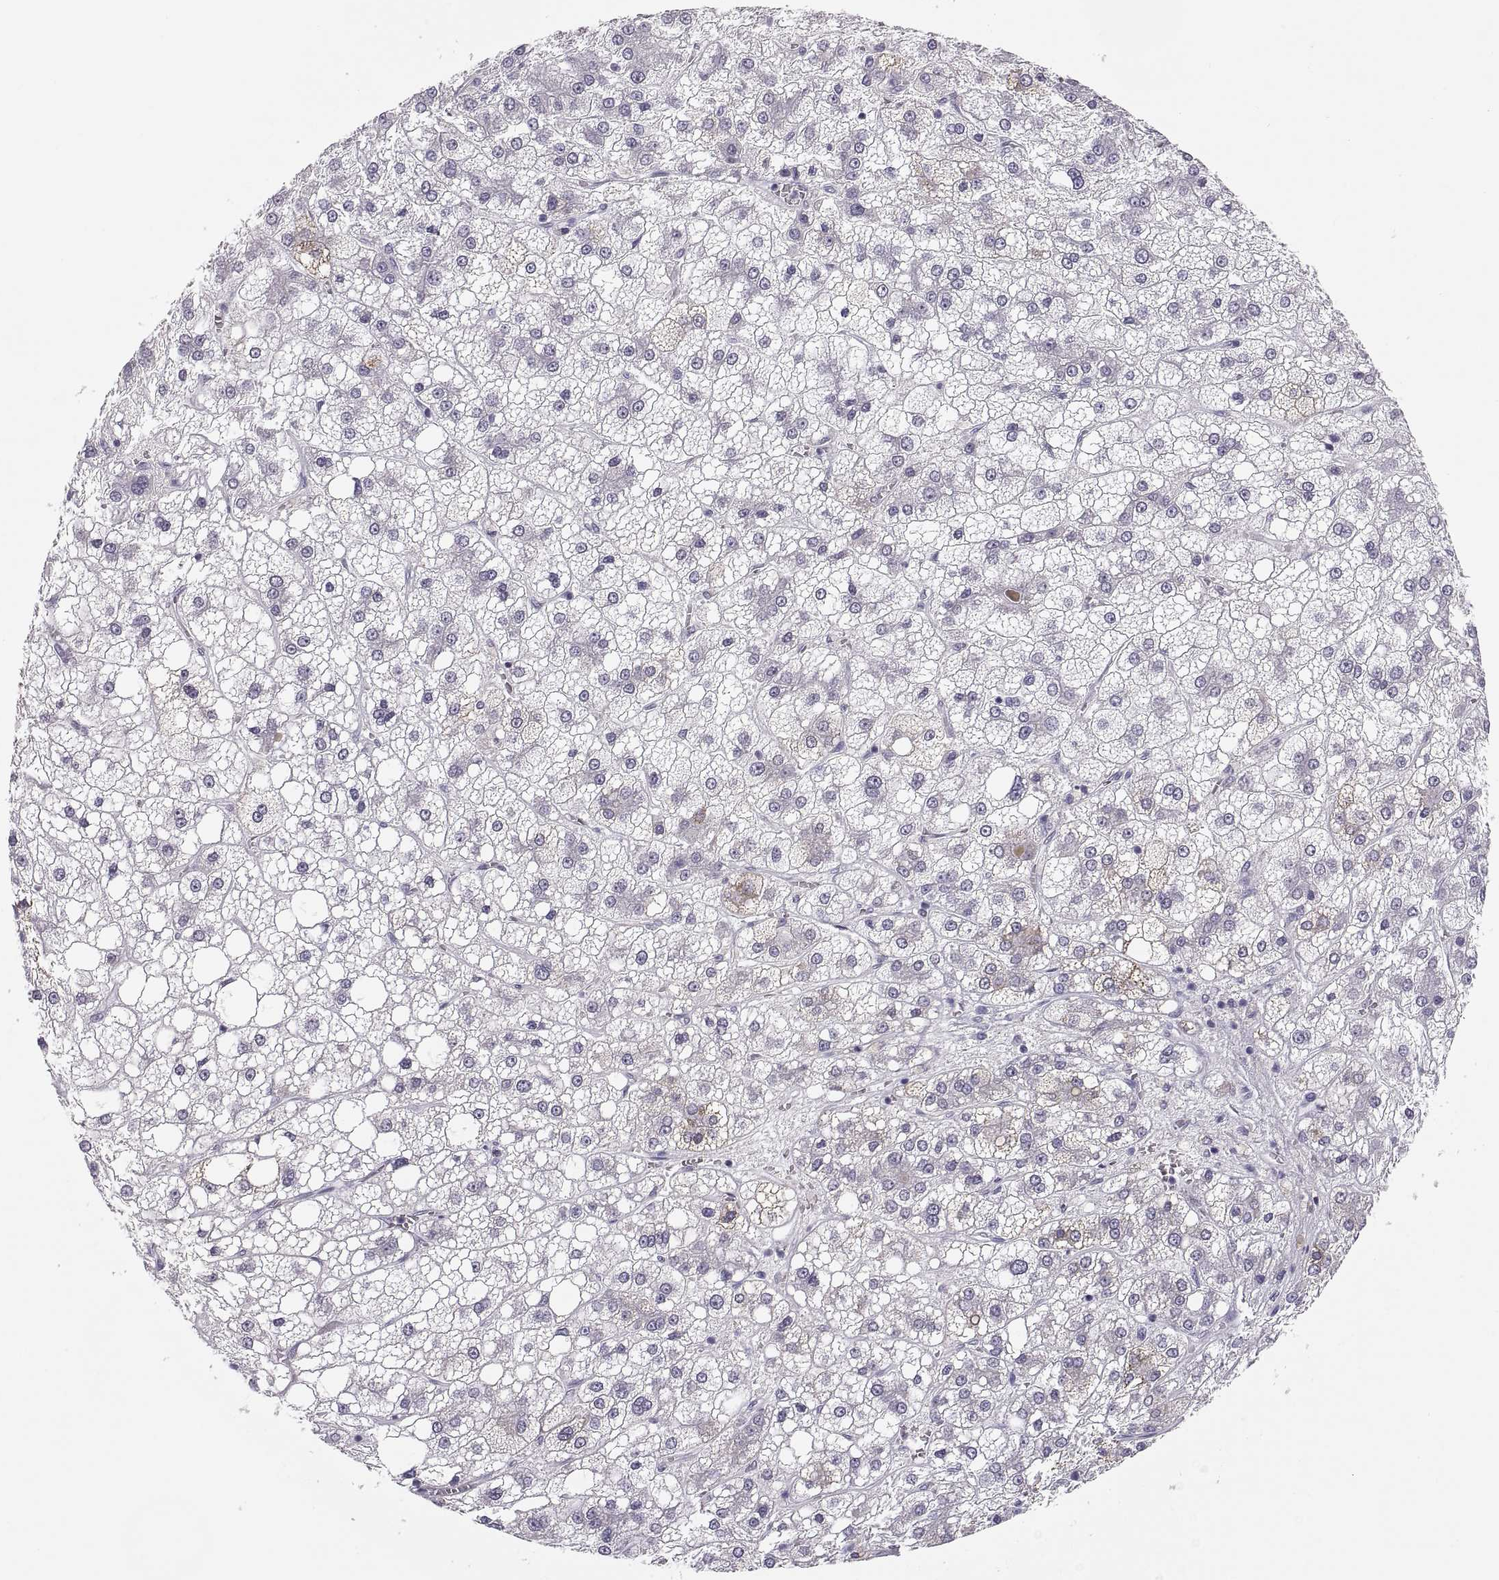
{"staining": {"intensity": "negative", "quantity": "none", "location": "none"}, "tissue": "liver cancer", "cell_type": "Tumor cells", "image_type": "cancer", "snomed": [{"axis": "morphology", "description": "Carcinoma, Hepatocellular, NOS"}, {"axis": "topography", "description": "Liver"}], "caption": "High power microscopy image of an immunohistochemistry image of liver hepatocellular carcinoma, revealing no significant staining in tumor cells.", "gene": "COL9A3", "patient": {"sex": "male", "age": 73}}